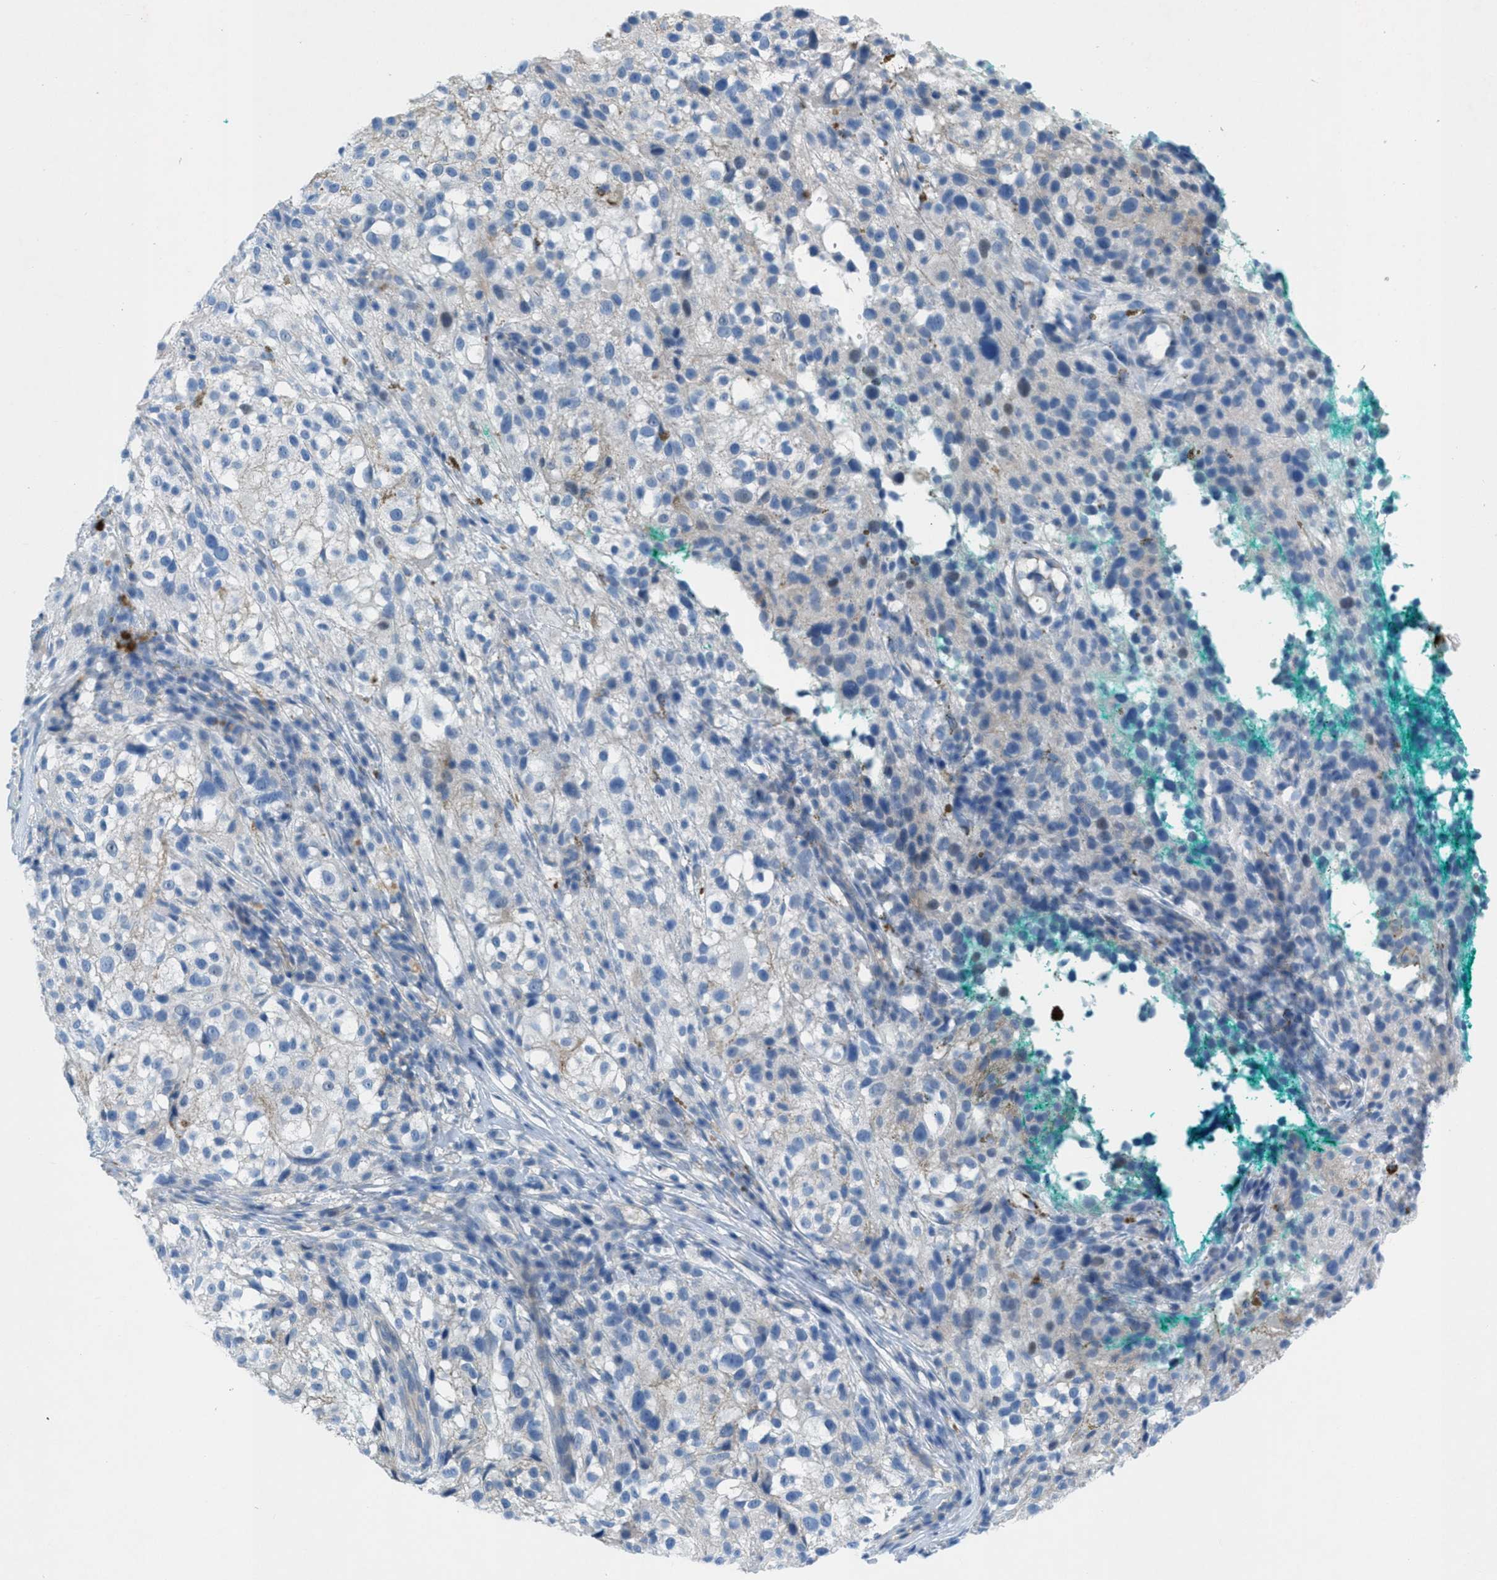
{"staining": {"intensity": "weak", "quantity": "<25%", "location": "cytoplasmic/membranous,nuclear"}, "tissue": "melanoma", "cell_type": "Tumor cells", "image_type": "cancer", "snomed": [{"axis": "morphology", "description": "Necrosis, NOS"}, {"axis": "morphology", "description": "Malignant melanoma, NOS"}, {"axis": "topography", "description": "Skin"}], "caption": "A micrograph of melanoma stained for a protein exhibits no brown staining in tumor cells.", "gene": "GALNT17", "patient": {"sex": "female", "age": 87}}